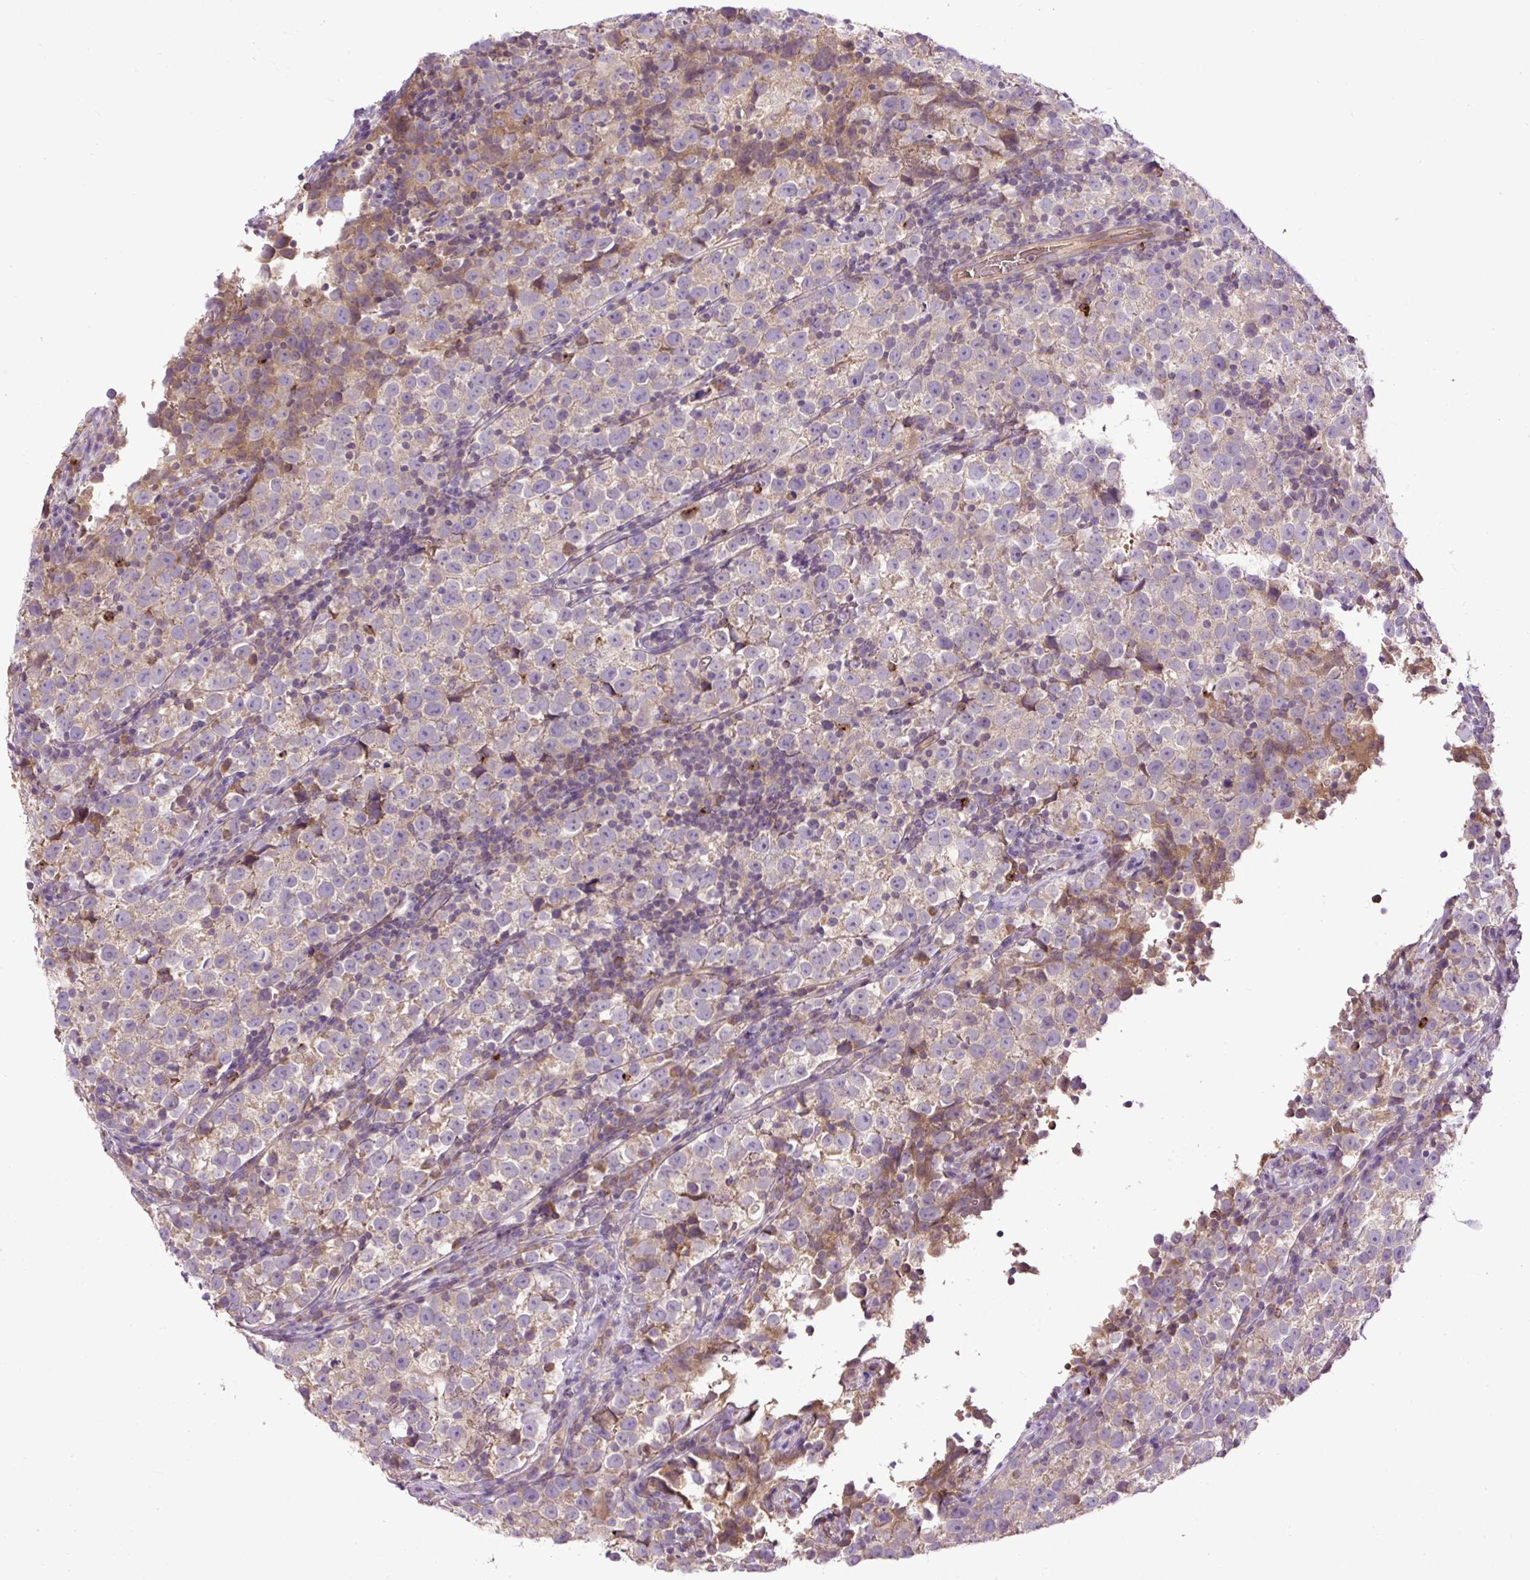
{"staining": {"intensity": "weak", "quantity": ">75%", "location": "cytoplasmic/membranous"}, "tissue": "testis cancer", "cell_type": "Tumor cells", "image_type": "cancer", "snomed": [{"axis": "morphology", "description": "Normal tissue, NOS"}, {"axis": "morphology", "description": "Seminoma, NOS"}, {"axis": "topography", "description": "Testis"}], "caption": "Testis cancer stained for a protein (brown) displays weak cytoplasmic/membranous positive staining in approximately >75% of tumor cells.", "gene": "CXCL13", "patient": {"sex": "male", "age": 43}}